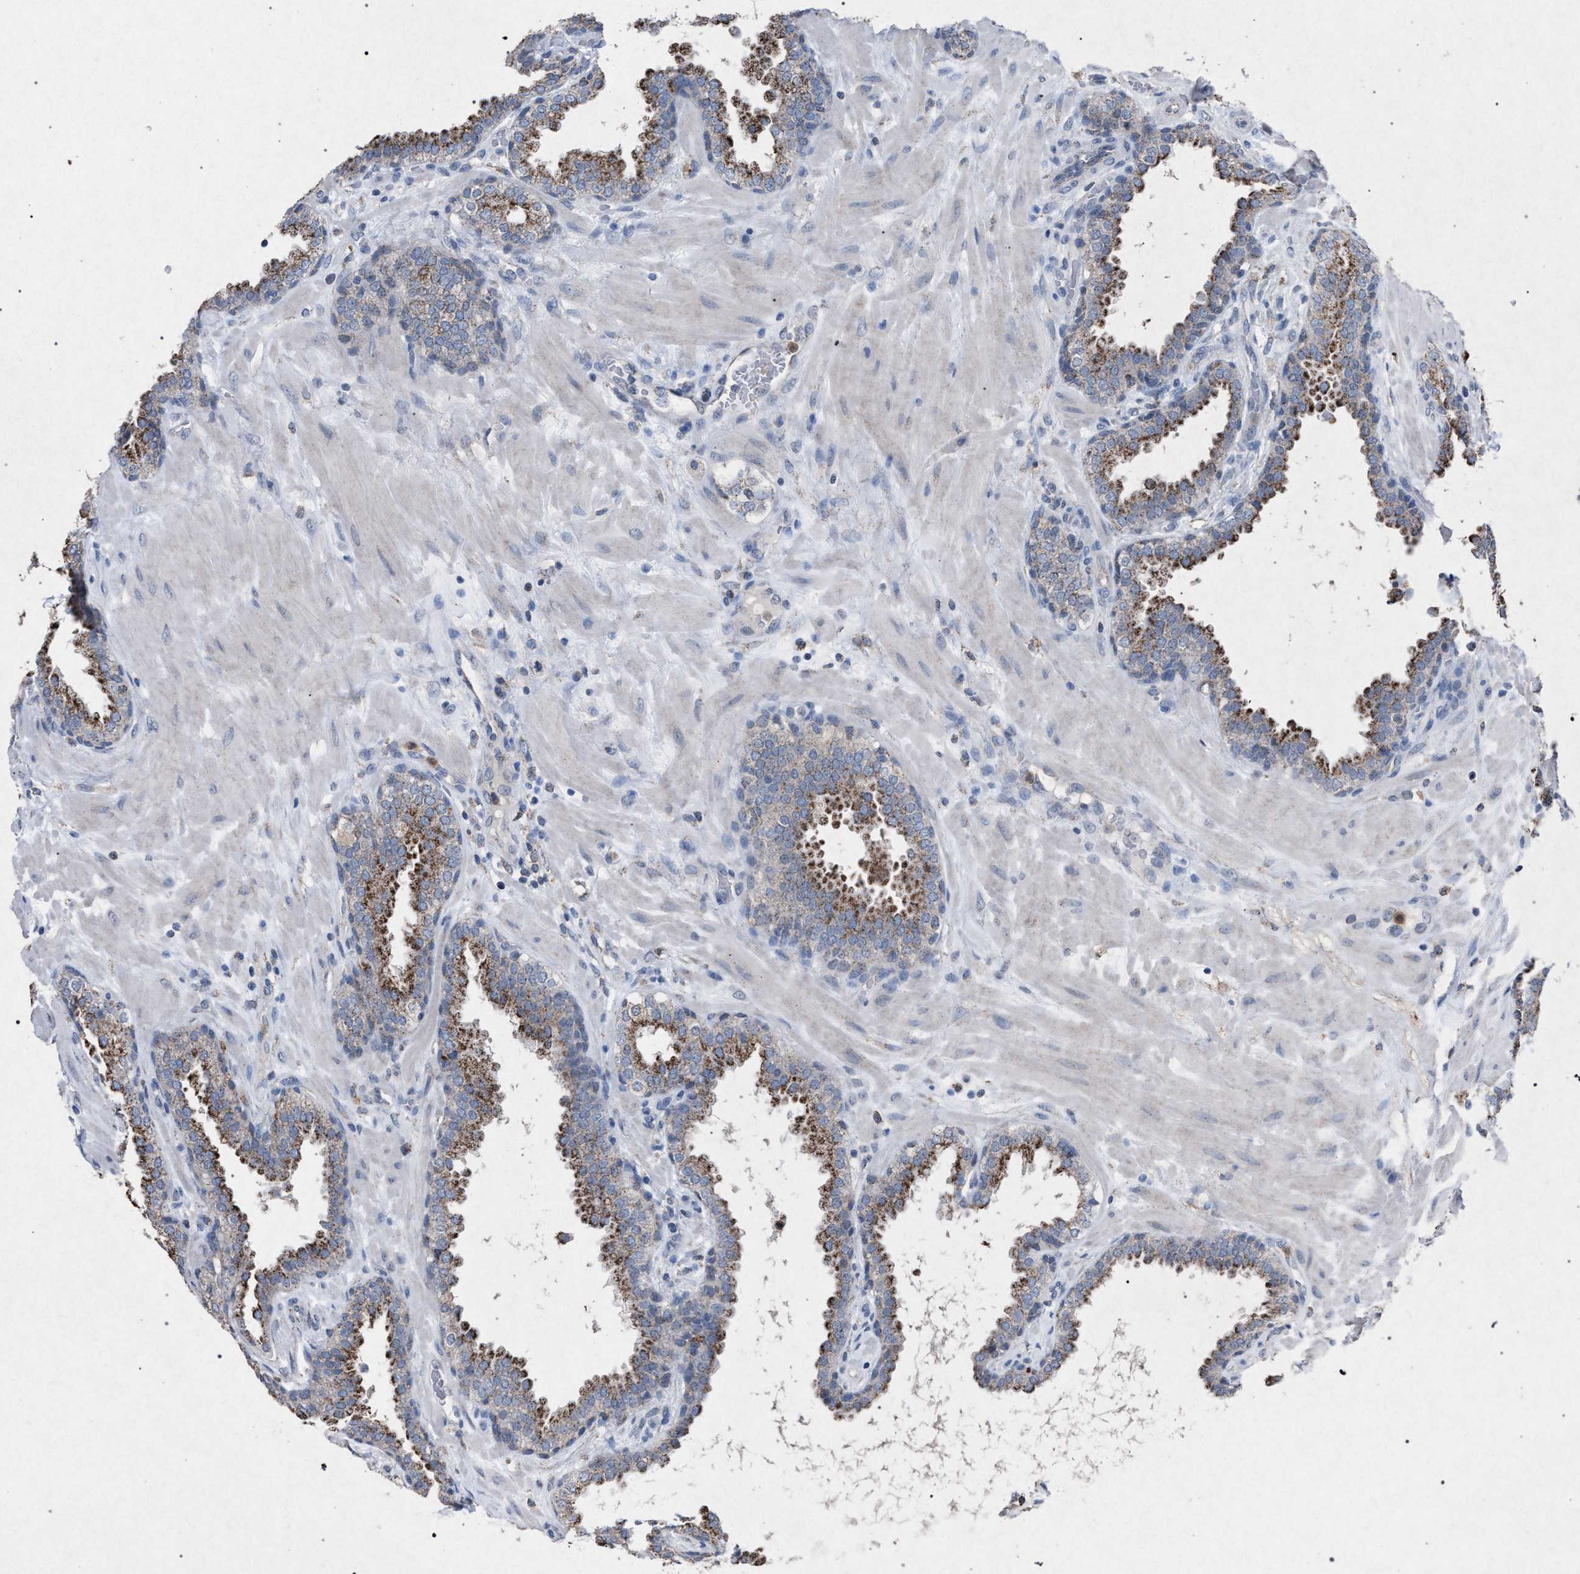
{"staining": {"intensity": "moderate", "quantity": ">75%", "location": "cytoplasmic/membranous"}, "tissue": "prostate", "cell_type": "Glandular cells", "image_type": "normal", "snomed": [{"axis": "morphology", "description": "Normal tissue, NOS"}, {"axis": "topography", "description": "Prostate"}], "caption": "Prostate stained with a brown dye reveals moderate cytoplasmic/membranous positive expression in approximately >75% of glandular cells.", "gene": "HSD17B4", "patient": {"sex": "male", "age": 51}}